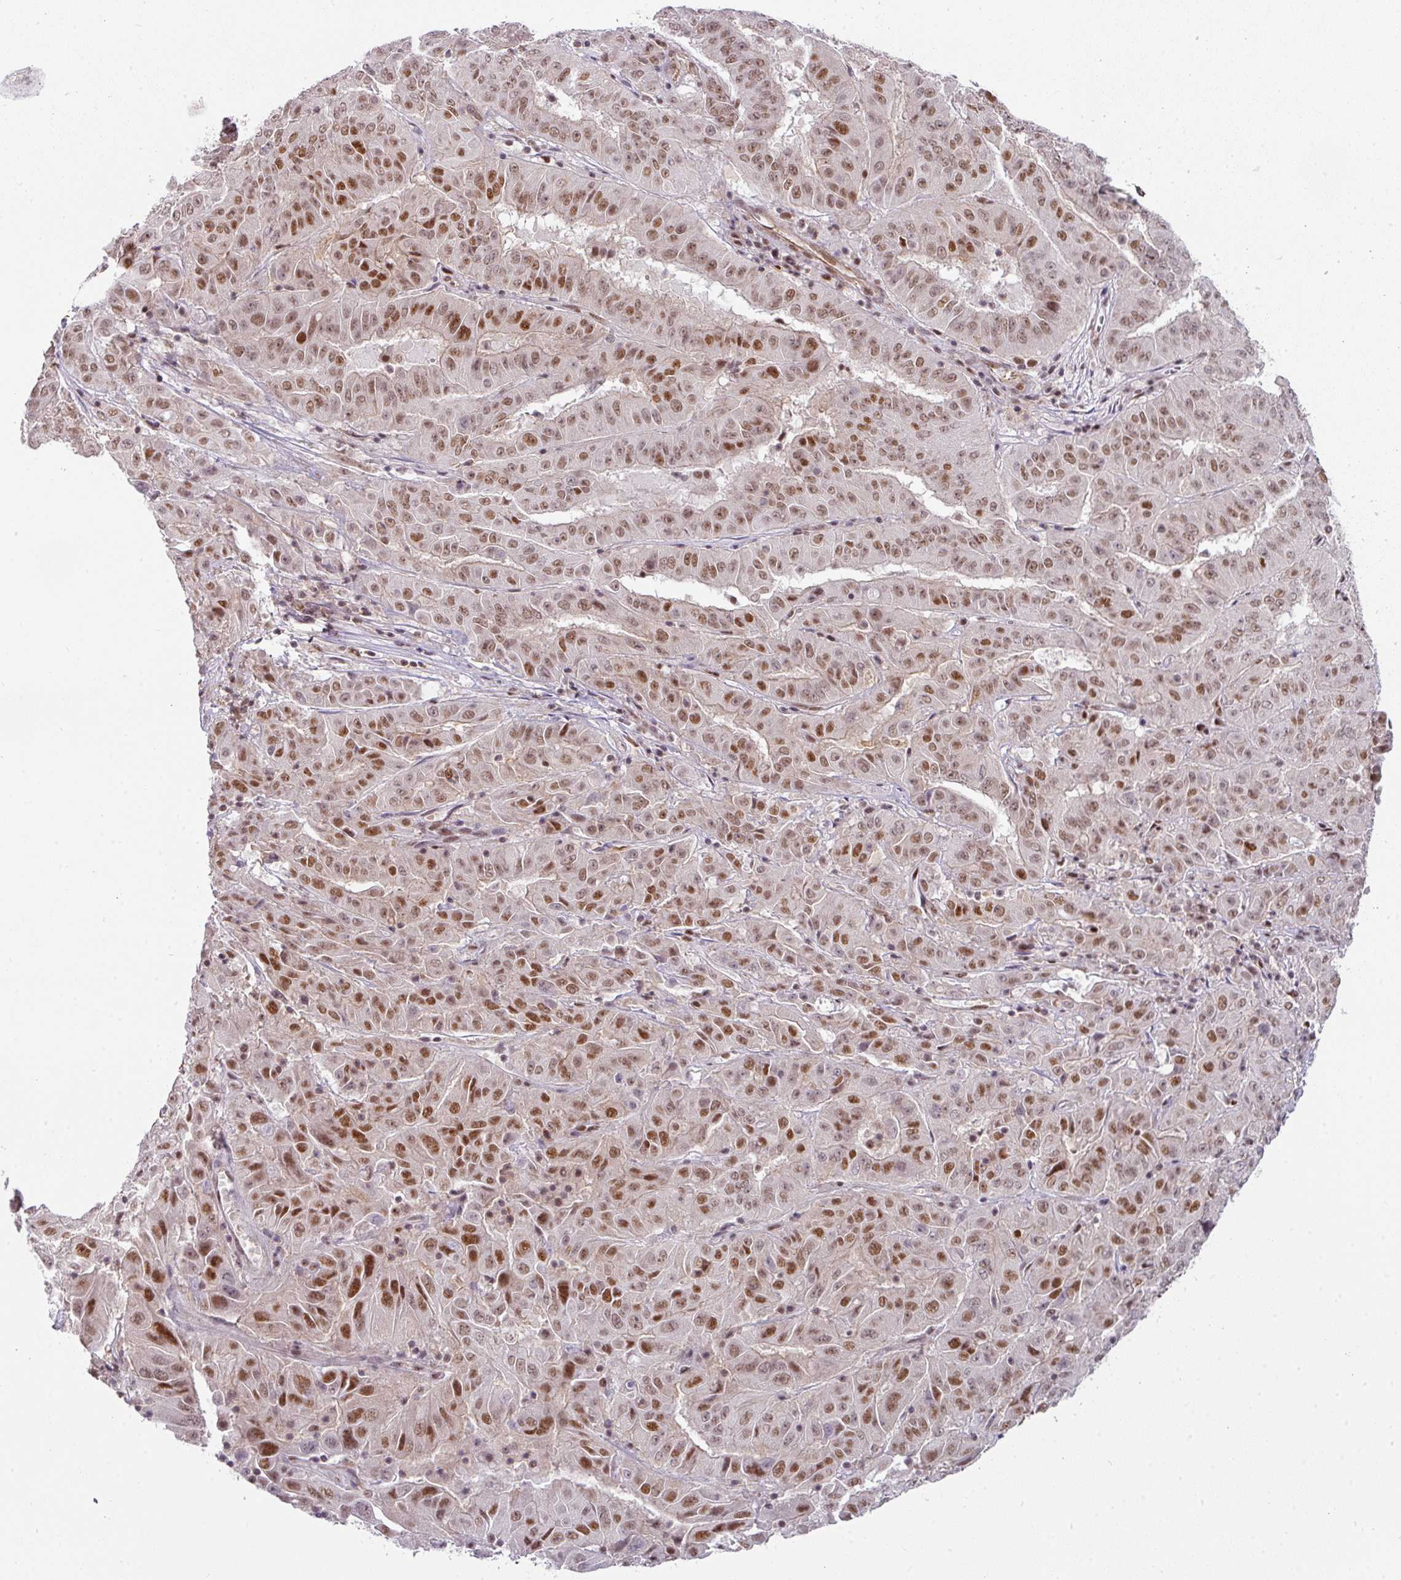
{"staining": {"intensity": "moderate", "quantity": "25%-75%", "location": "nuclear"}, "tissue": "pancreatic cancer", "cell_type": "Tumor cells", "image_type": "cancer", "snomed": [{"axis": "morphology", "description": "Adenocarcinoma, NOS"}, {"axis": "topography", "description": "Pancreas"}], "caption": "There is medium levels of moderate nuclear expression in tumor cells of adenocarcinoma (pancreatic), as demonstrated by immunohistochemical staining (brown color).", "gene": "NCOA5", "patient": {"sex": "male", "age": 63}}